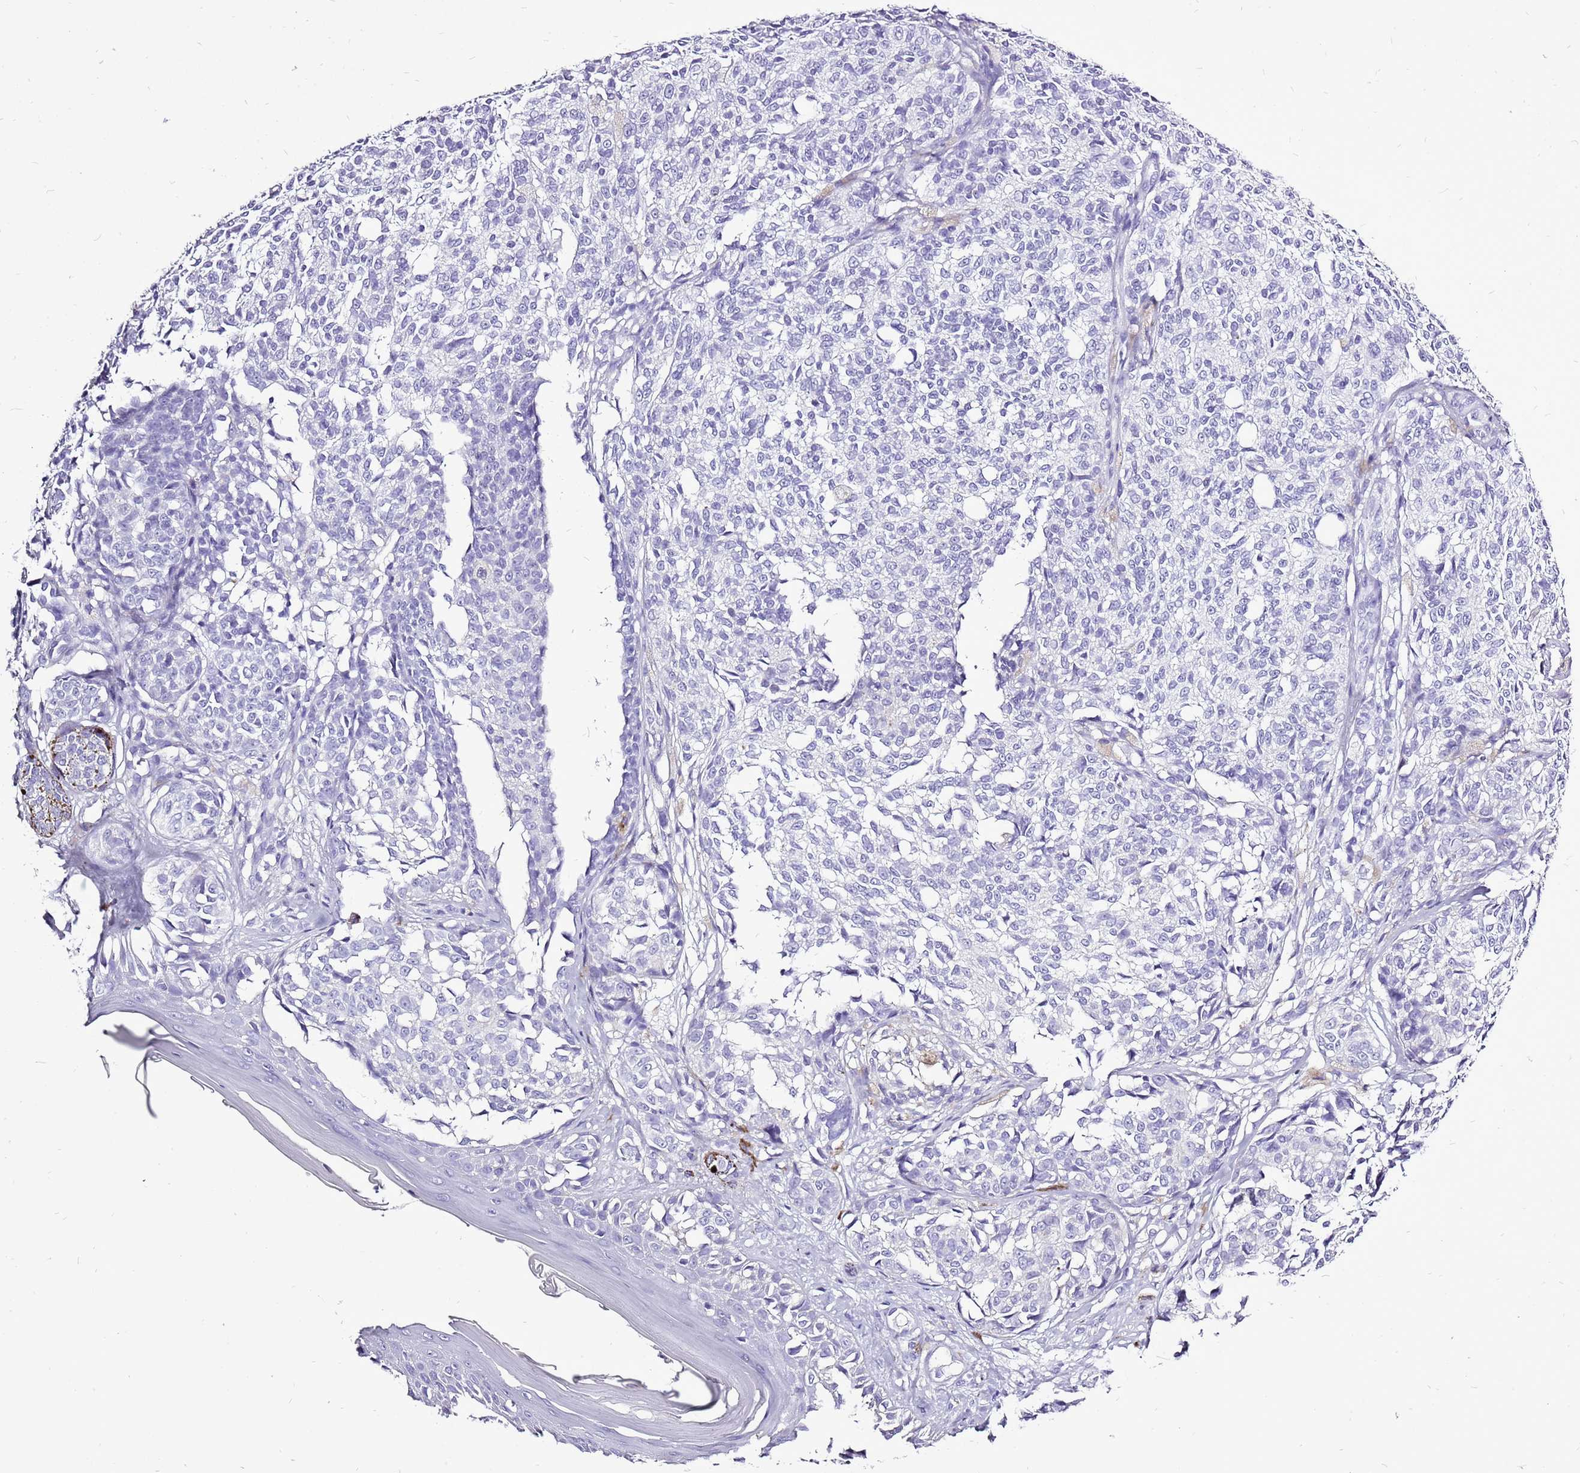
{"staining": {"intensity": "negative", "quantity": "none", "location": "none"}, "tissue": "melanoma", "cell_type": "Tumor cells", "image_type": "cancer", "snomed": [{"axis": "morphology", "description": "Malignant melanoma, NOS"}, {"axis": "topography", "description": "Skin of upper extremity"}], "caption": "Immunohistochemistry (IHC) photomicrograph of human malignant melanoma stained for a protein (brown), which demonstrates no staining in tumor cells. (DAB immunohistochemistry (IHC), high magnification).", "gene": "ACSS3", "patient": {"sex": "male", "age": 40}}